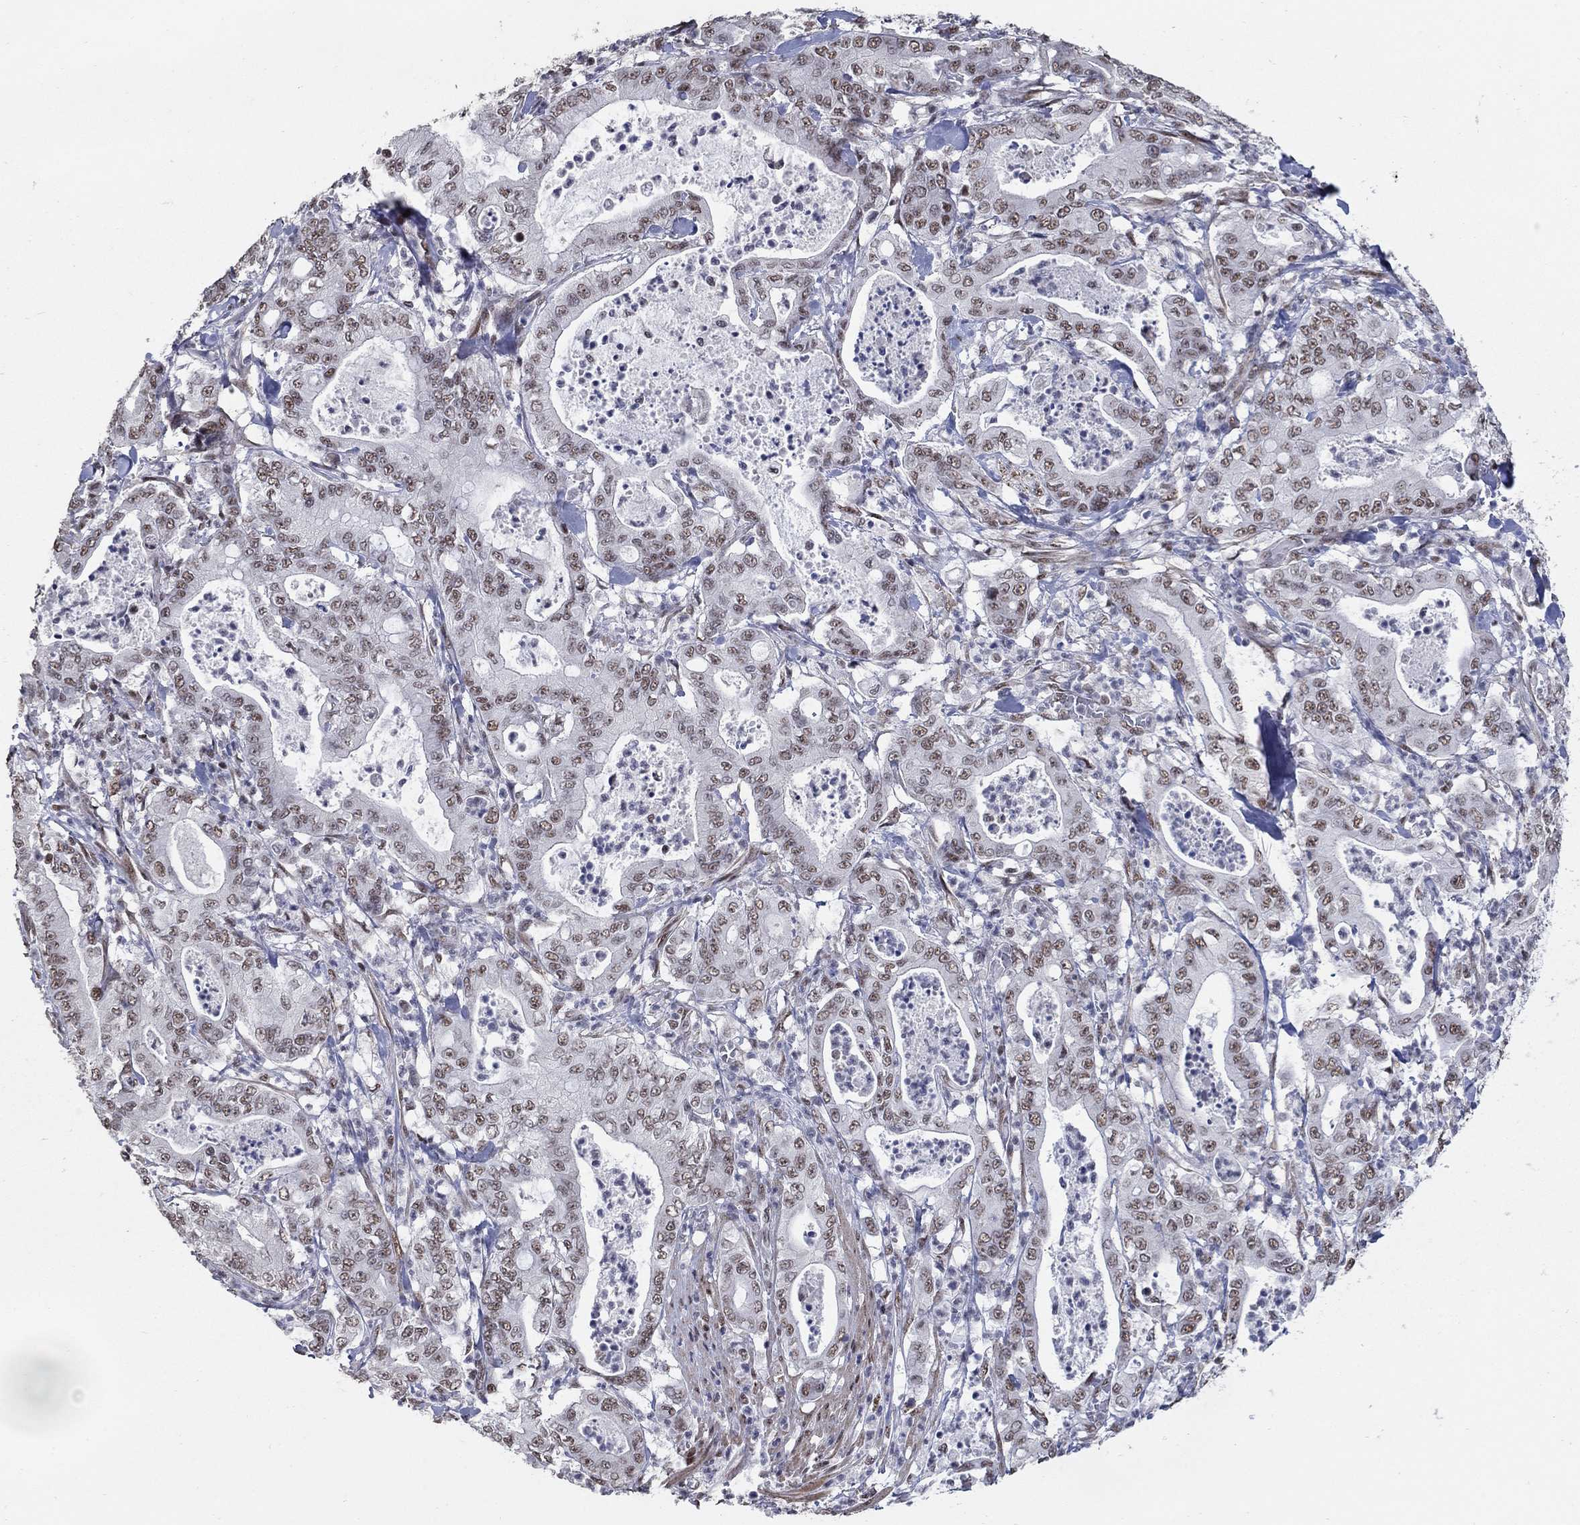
{"staining": {"intensity": "weak", "quantity": ">75%", "location": "nuclear"}, "tissue": "pancreatic cancer", "cell_type": "Tumor cells", "image_type": "cancer", "snomed": [{"axis": "morphology", "description": "Adenocarcinoma, NOS"}, {"axis": "topography", "description": "Pancreas"}], "caption": "Adenocarcinoma (pancreatic) tissue reveals weak nuclear positivity in about >75% of tumor cells", "gene": "PNISR", "patient": {"sex": "male", "age": 71}}